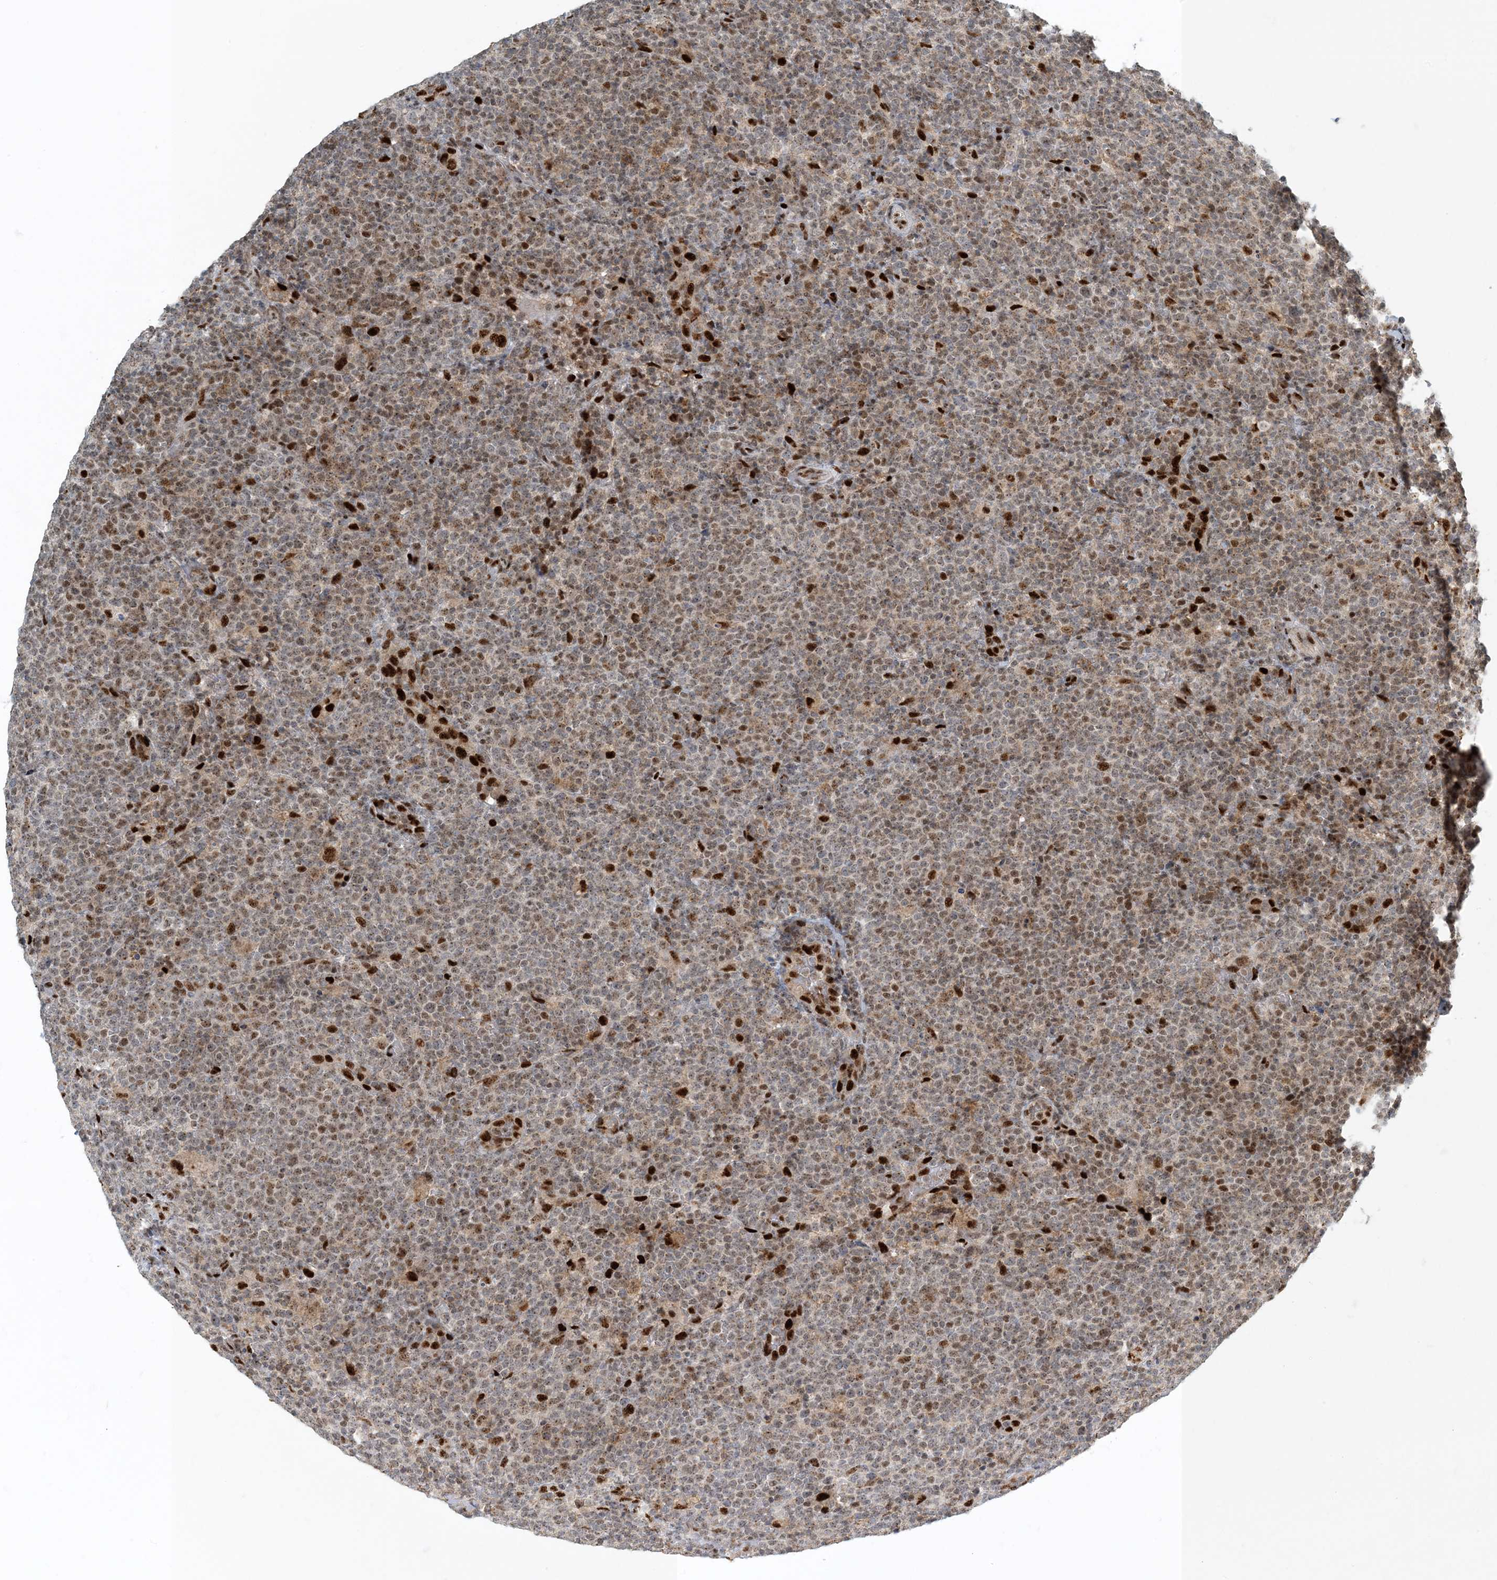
{"staining": {"intensity": "weak", "quantity": ">75%", "location": "nuclear"}, "tissue": "lymphoma", "cell_type": "Tumor cells", "image_type": "cancer", "snomed": [{"axis": "morphology", "description": "Malignant lymphoma, non-Hodgkin's type, High grade"}, {"axis": "topography", "description": "Lymph node"}], "caption": "Immunohistochemical staining of human lymphoma exhibits low levels of weak nuclear staining in about >75% of tumor cells.", "gene": "MBD1", "patient": {"sex": "male", "age": 61}}